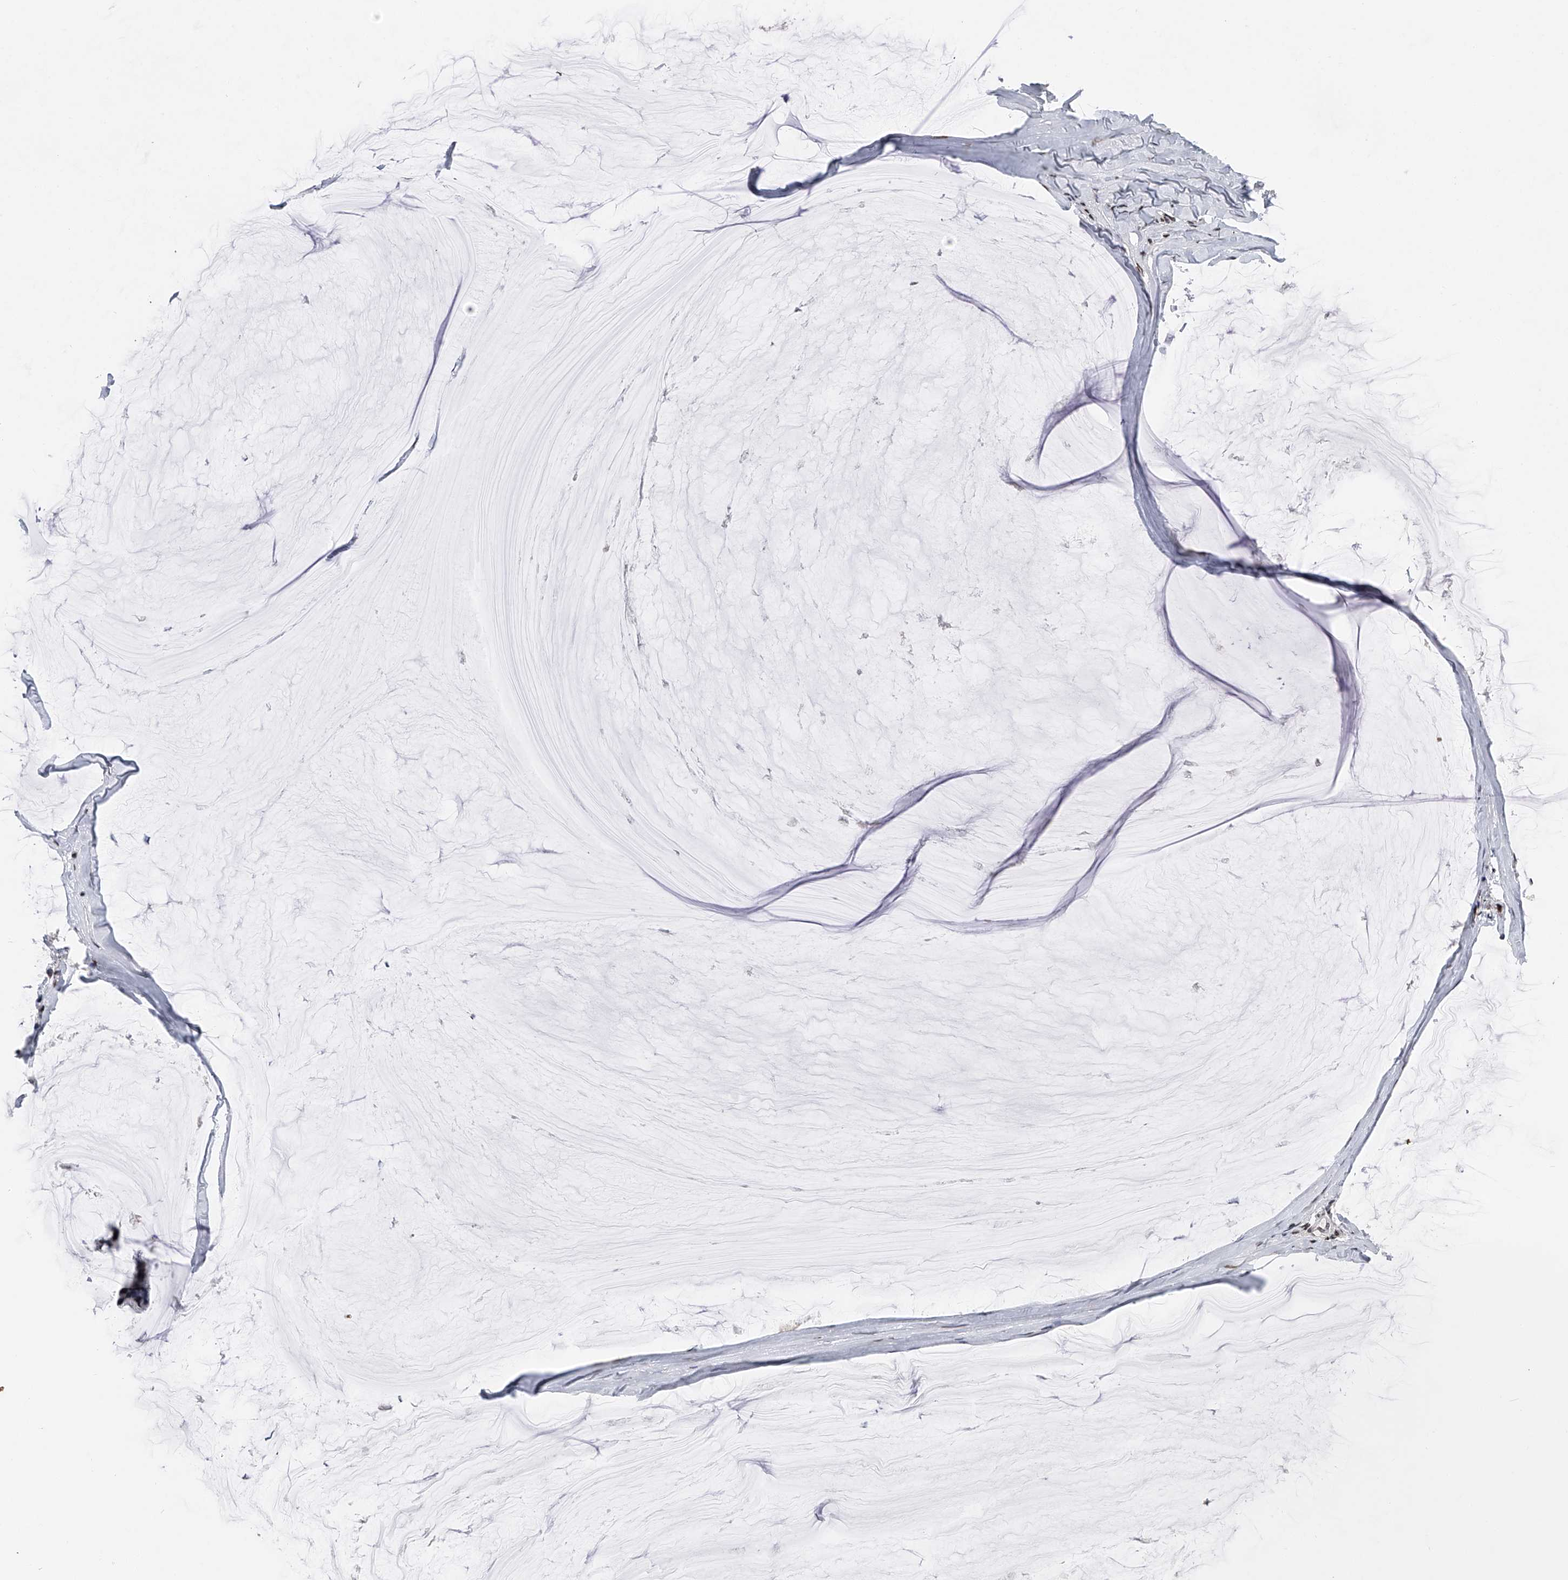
{"staining": {"intensity": "negative", "quantity": "none", "location": "none"}, "tissue": "ovarian cancer", "cell_type": "Tumor cells", "image_type": "cancer", "snomed": [{"axis": "morphology", "description": "Cystadenocarcinoma, mucinous, NOS"}, {"axis": "topography", "description": "Ovary"}], "caption": "The image demonstrates no significant staining in tumor cells of ovarian cancer.", "gene": "RWDD2A", "patient": {"sex": "female", "age": 39}}